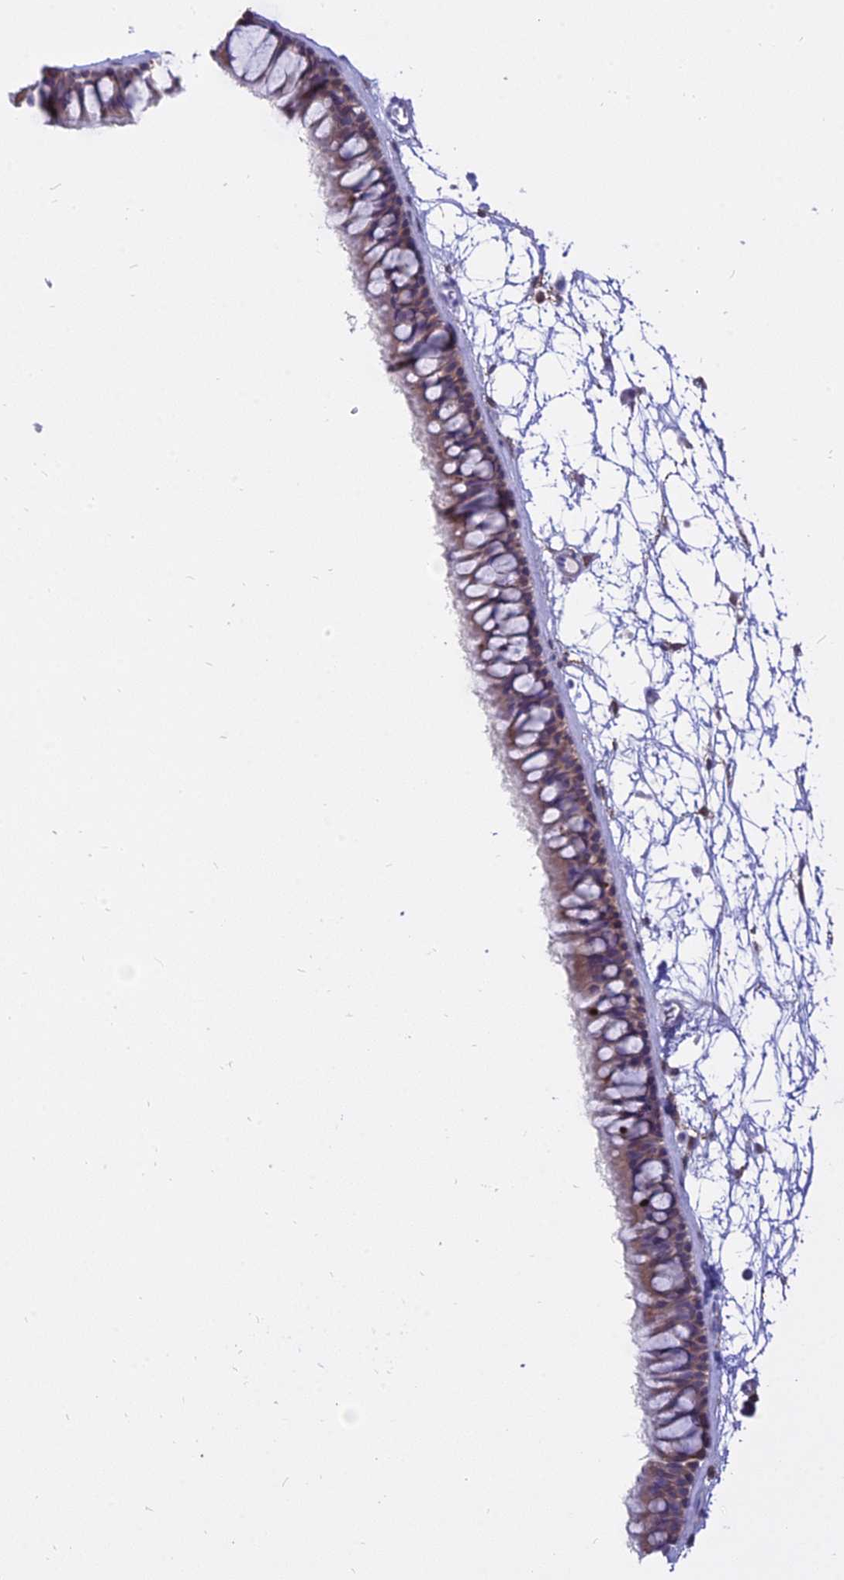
{"staining": {"intensity": "moderate", "quantity": "25%-75%", "location": "cytoplasmic/membranous"}, "tissue": "nasopharynx", "cell_type": "Respiratory epithelial cells", "image_type": "normal", "snomed": [{"axis": "morphology", "description": "Normal tissue, NOS"}, {"axis": "topography", "description": "Nasopharynx"}], "caption": "The histopathology image exhibits a brown stain indicating the presence of a protein in the cytoplasmic/membranous of respiratory epithelial cells in nasopharynx.", "gene": "CENPV", "patient": {"sex": "male", "age": 64}}